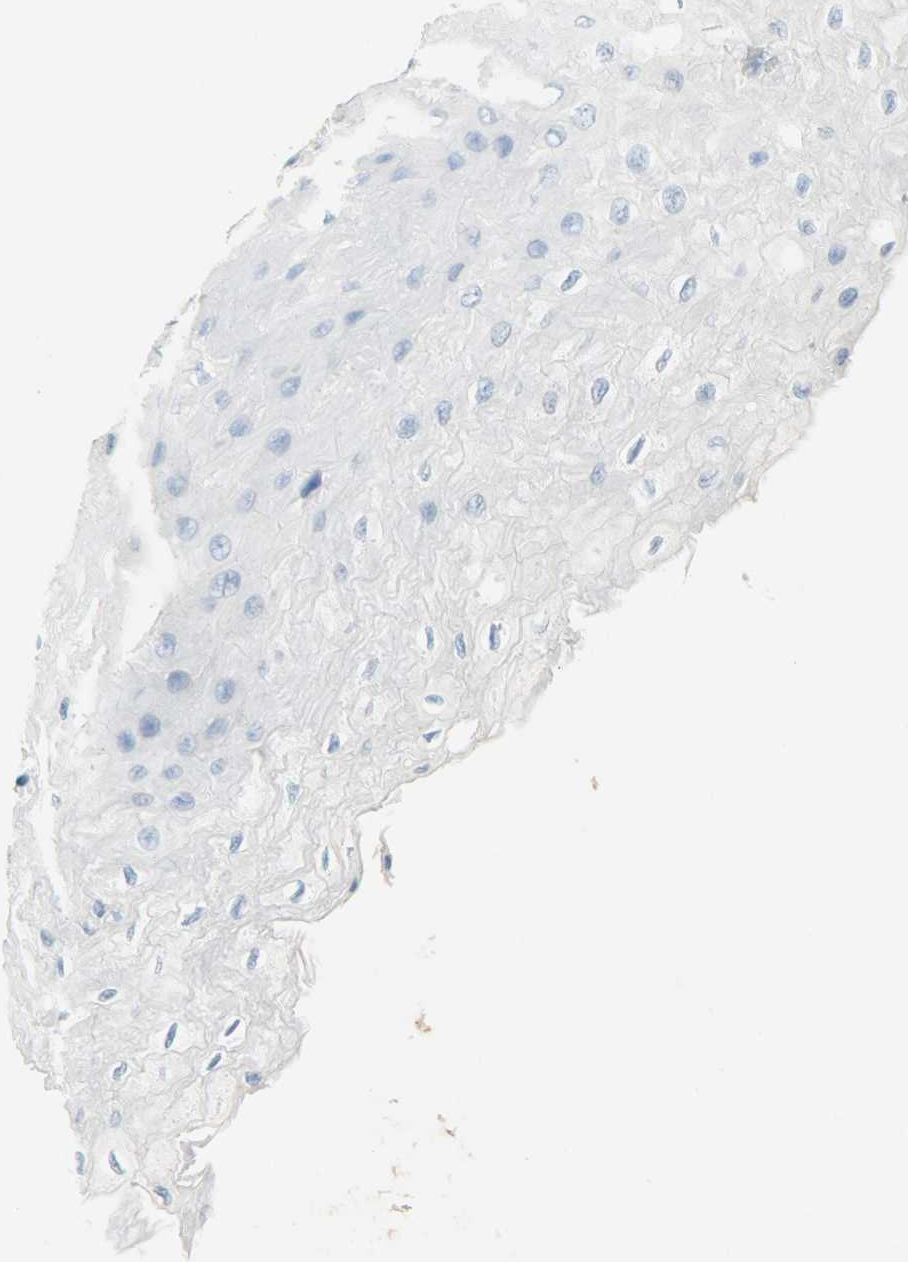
{"staining": {"intensity": "negative", "quantity": "none", "location": "none"}, "tissue": "esophagus", "cell_type": "Squamous epithelial cells", "image_type": "normal", "snomed": [{"axis": "morphology", "description": "Normal tissue, NOS"}, {"axis": "topography", "description": "Esophagus"}], "caption": "Immunohistochemistry histopathology image of unremarkable esophagus stained for a protein (brown), which displays no positivity in squamous epithelial cells. Brightfield microscopy of IHC stained with DAB (brown) and hematoxylin (blue), captured at high magnification.", "gene": "PROM1", "patient": {"sex": "female", "age": 72}}